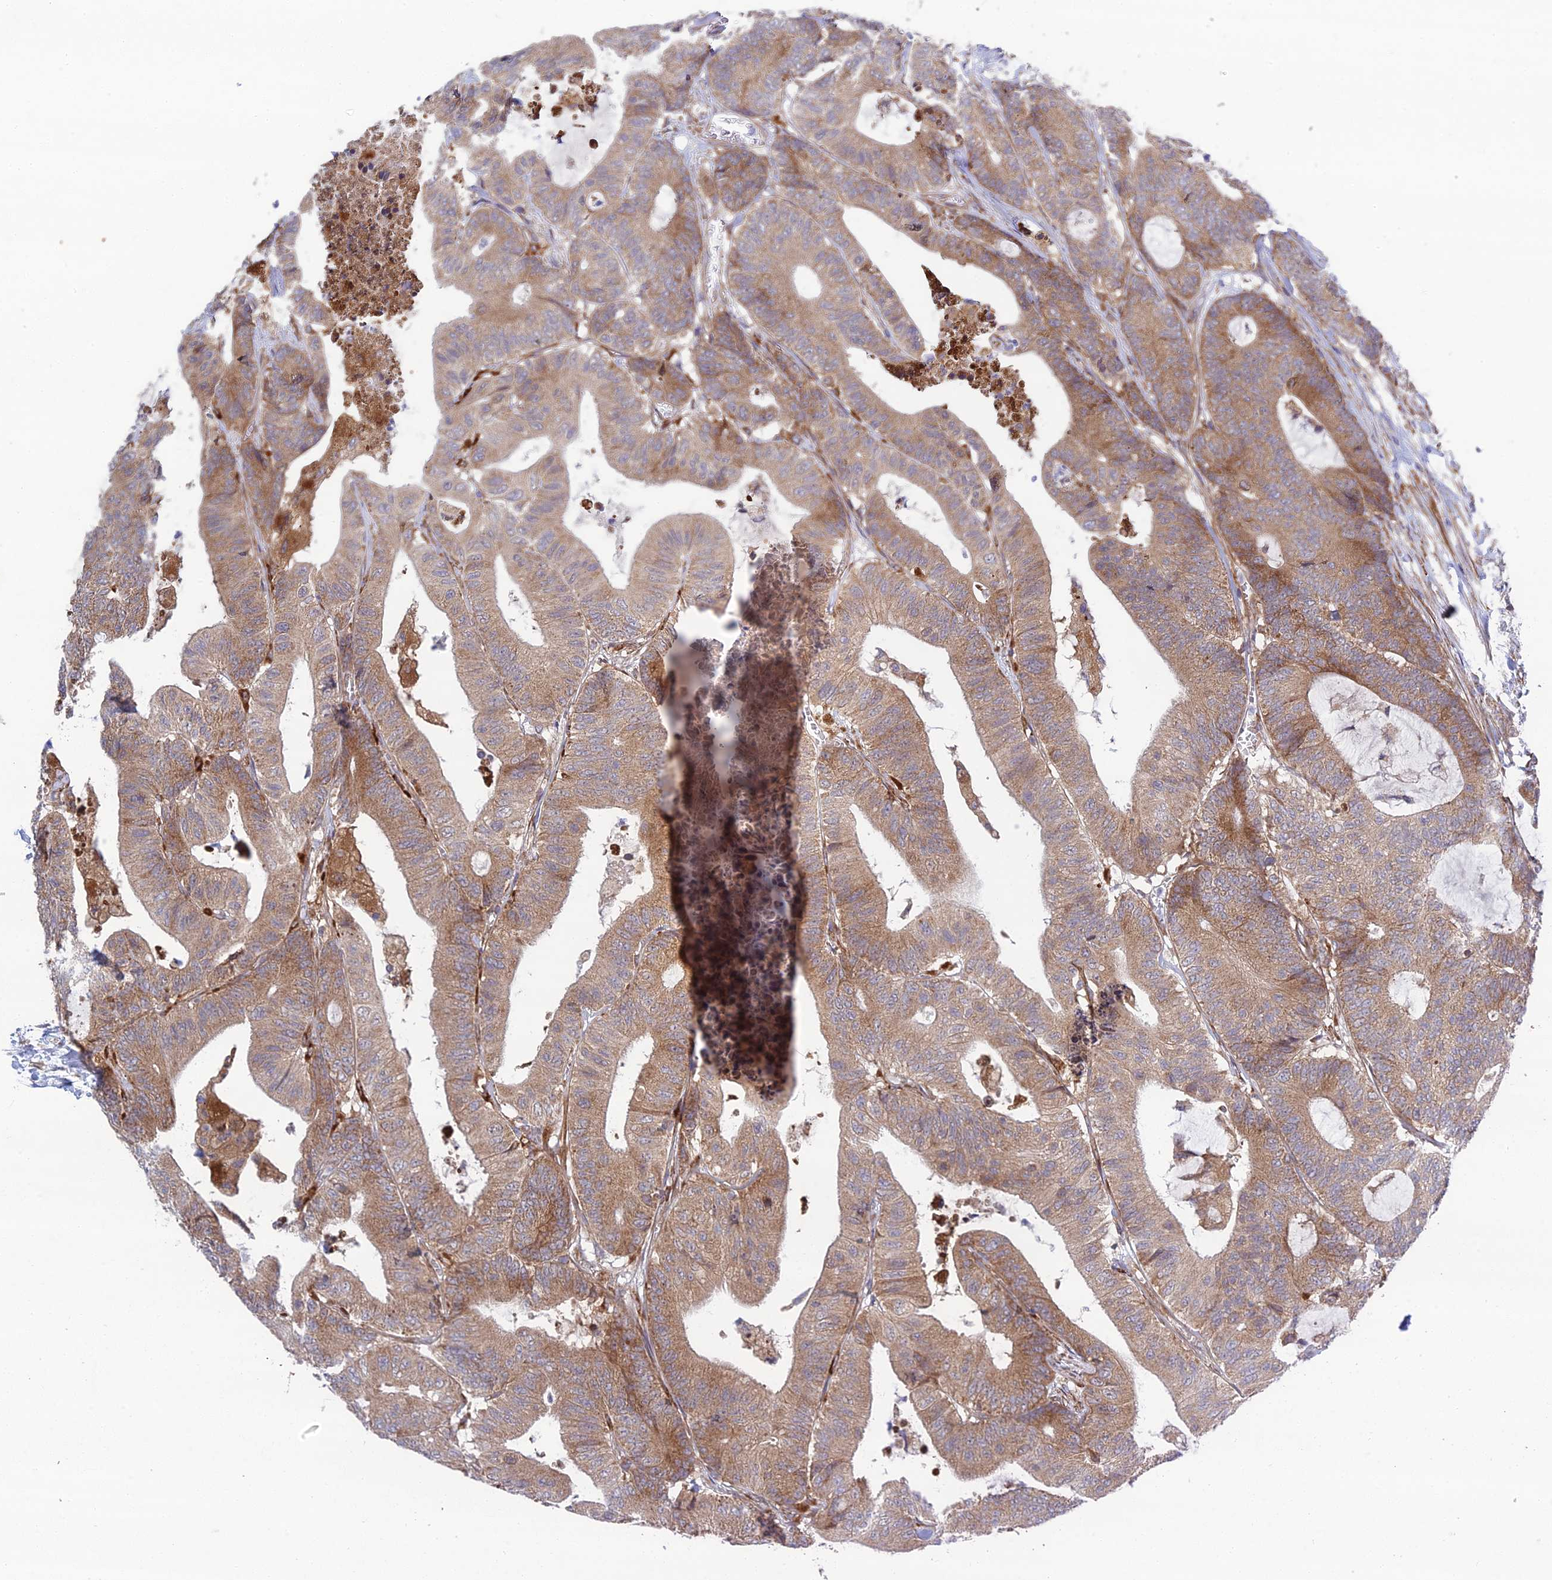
{"staining": {"intensity": "moderate", "quantity": ">75%", "location": "cytoplasmic/membranous"}, "tissue": "colorectal cancer", "cell_type": "Tumor cells", "image_type": "cancer", "snomed": [{"axis": "morphology", "description": "Adenocarcinoma, NOS"}, {"axis": "topography", "description": "Colon"}], "caption": "IHC image of neoplastic tissue: human colorectal adenocarcinoma stained using IHC reveals medium levels of moderate protein expression localized specifically in the cytoplasmic/membranous of tumor cells, appearing as a cytoplasmic/membranous brown color.", "gene": "INCA1", "patient": {"sex": "female", "age": 84}}